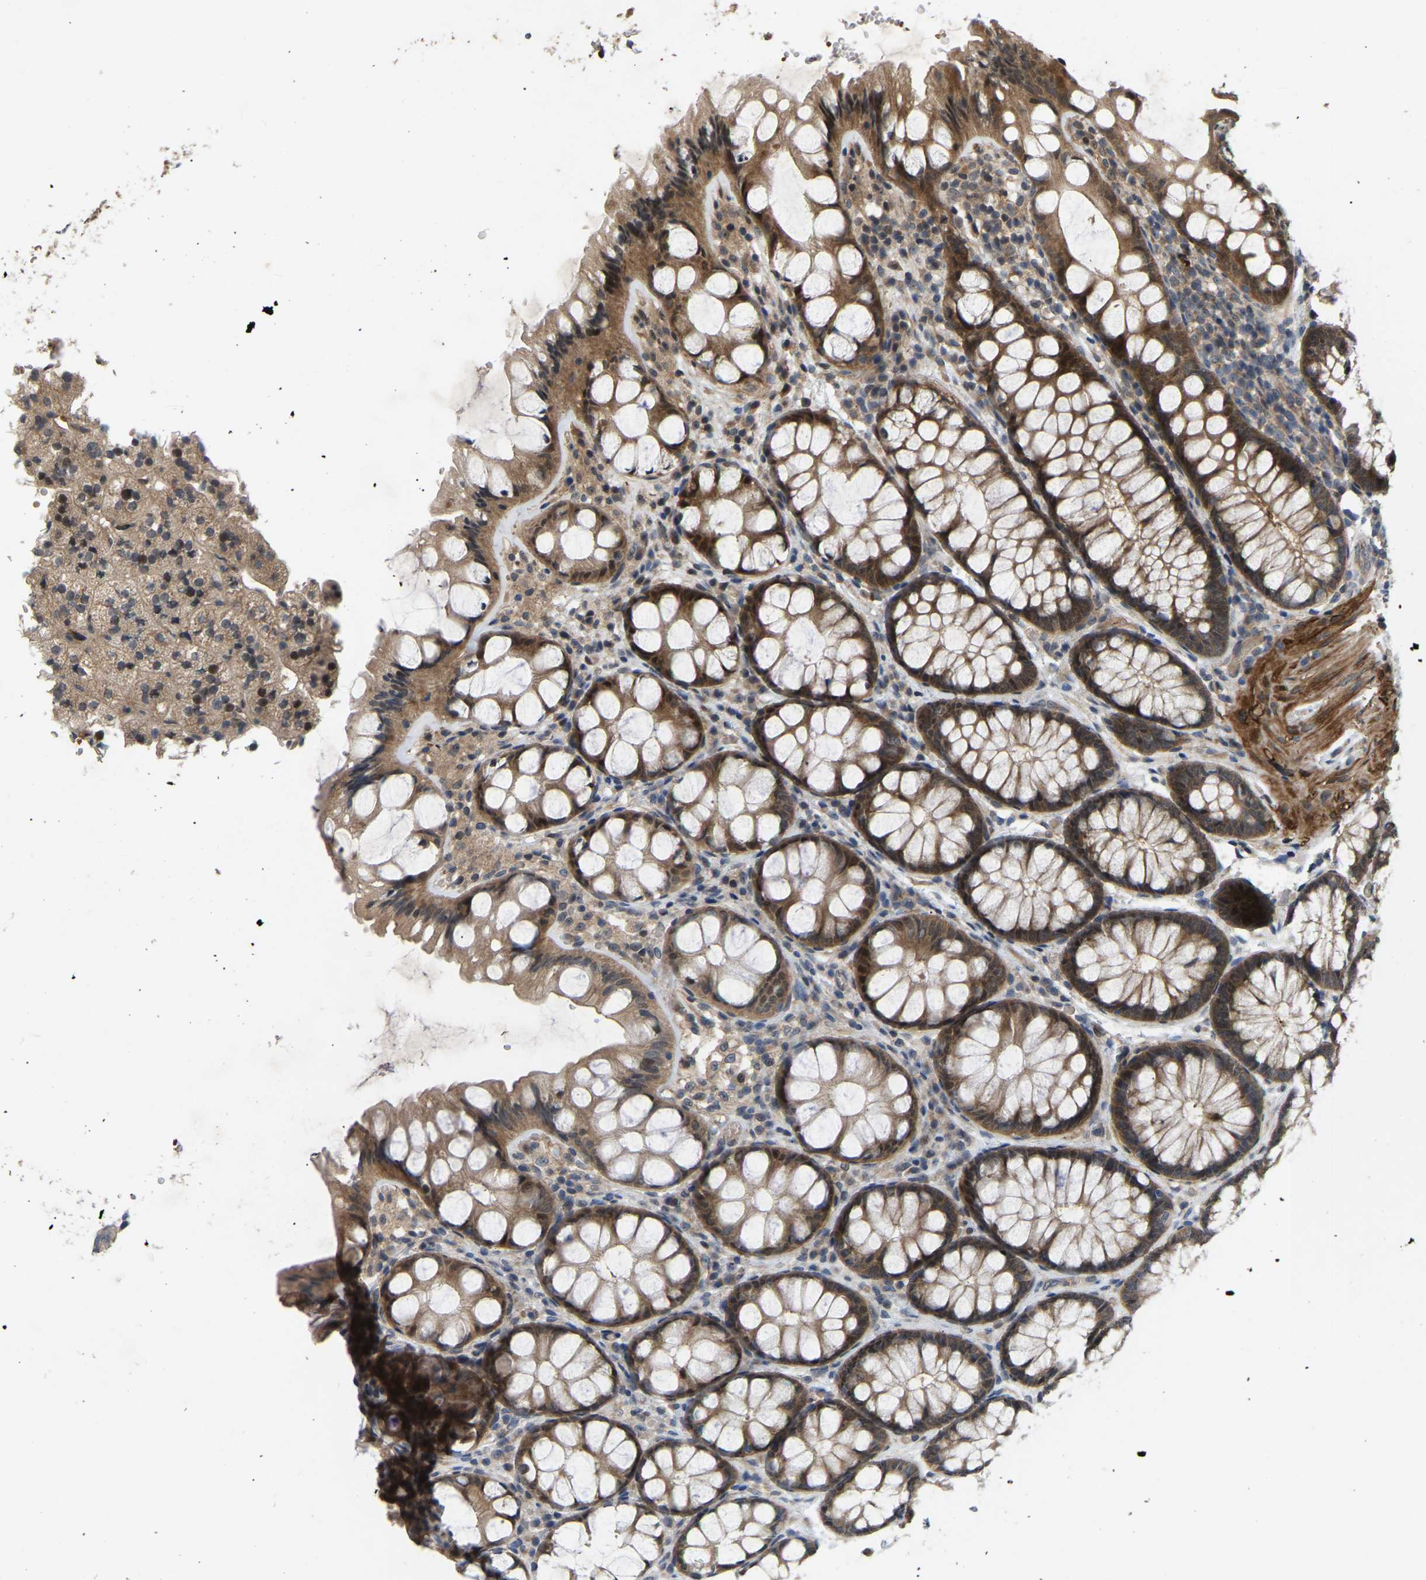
{"staining": {"intensity": "strong", "quantity": ">75%", "location": "cytoplasmic/membranous"}, "tissue": "colon", "cell_type": "Endothelial cells", "image_type": "normal", "snomed": [{"axis": "morphology", "description": "Normal tissue, NOS"}, {"axis": "topography", "description": "Colon"}], "caption": "Immunohistochemistry micrograph of normal colon: human colon stained using IHC shows high levels of strong protein expression localized specifically in the cytoplasmic/membranous of endothelial cells, appearing as a cytoplasmic/membranous brown color.", "gene": "LIMK2", "patient": {"sex": "male", "age": 47}}